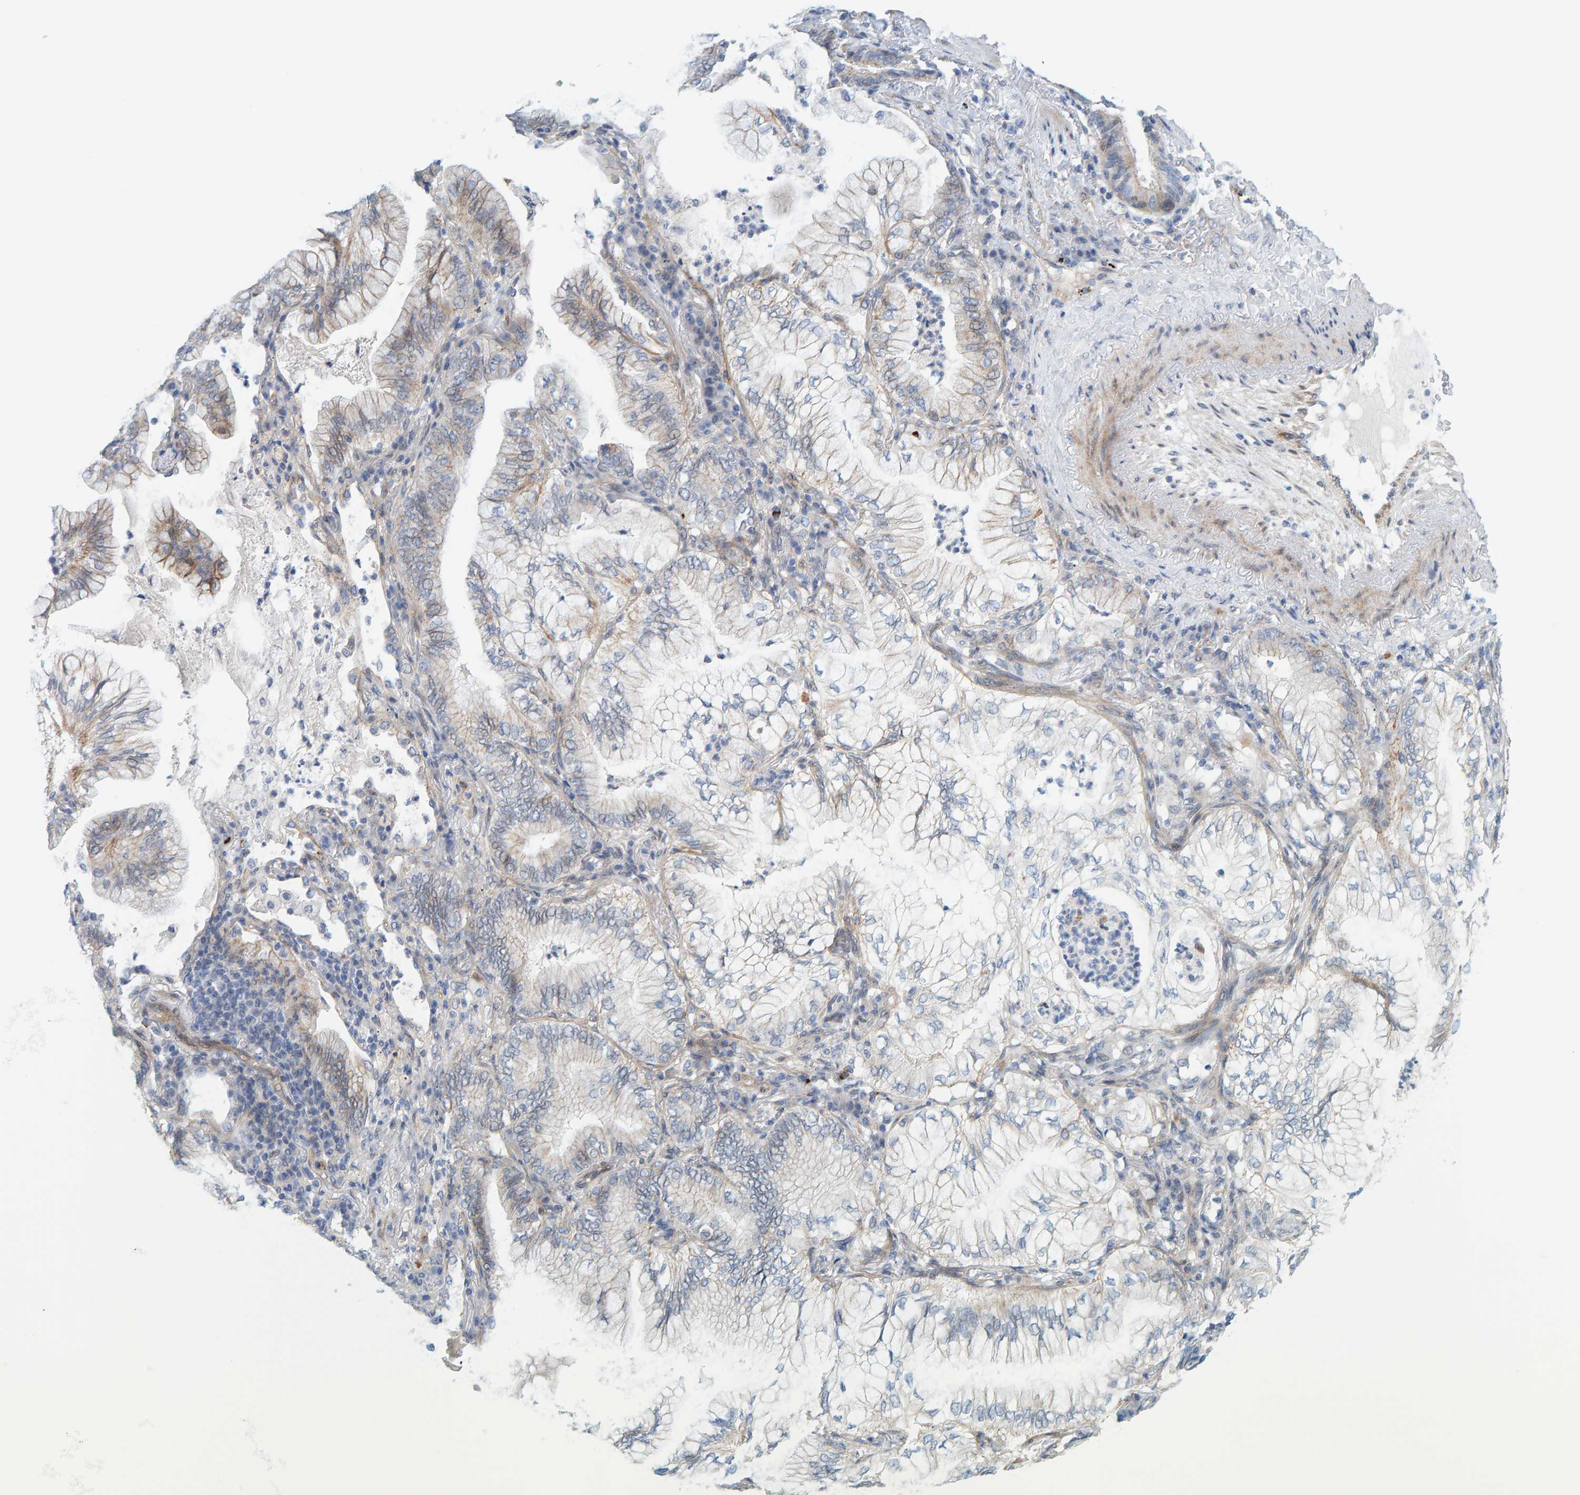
{"staining": {"intensity": "weak", "quantity": "<25%", "location": "cytoplasmic/membranous"}, "tissue": "lung cancer", "cell_type": "Tumor cells", "image_type": "cancer", "snomed": [{"axis": "morphology", "description": "Adenocarcinoma, NOS"}, {"axis": "topography", "description": "Lung"}], "caption": "Immunohistochemistry photomicrograph of neoplastic tissue: human lung cancer (adenocarcinoma) stained with DAB (3,3'-diaminobenzidine) demonstrates no significant protein expression in tumor cells.", "gene": "KRBA2", "patient": {"sex": "female", "age": 70}}